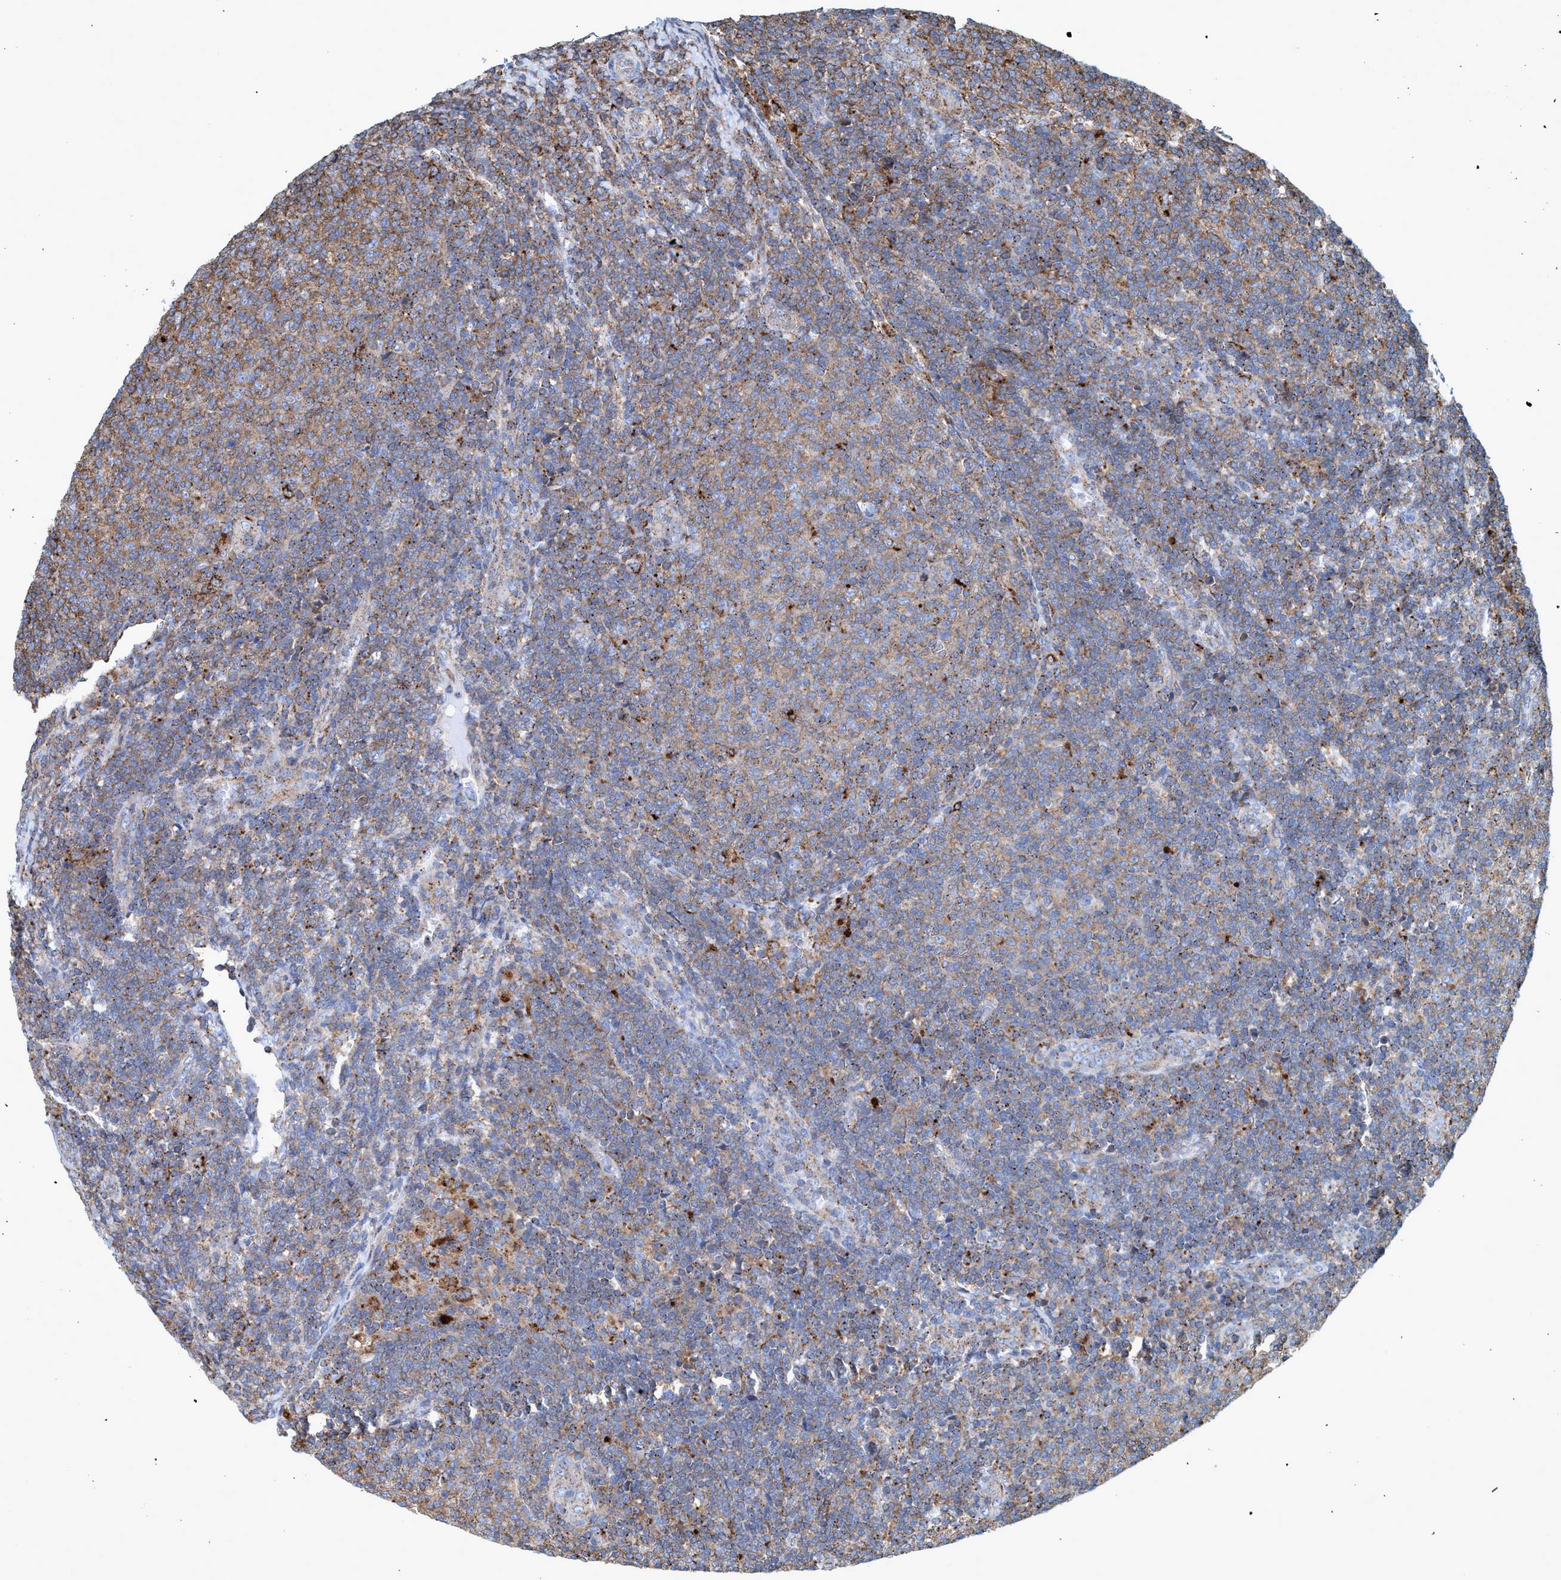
{"staining": {"intensity": "weak", "quantity": ">75%", "location": "cytoplasmic/membranous"}, "tissue": "lymphoma", "cell_type": "Tumor cells", "image_type": "cancer", "snomed": [{"axis": "morphology", "description": "Malignant lymphoma, non-Hodgkin's type, Low grade"}, {"axis": "topography", "description": "Lymph node"}], "caption": "Tumor cells reveal weak cytoplasmic/membranous expression in approximately >75% of cells in lymphoma. (DAB = brown stain, brightfield microscopy at high magnification).", "gene": "TRIM65", "patient": {"sex": "male", "age": 66}}